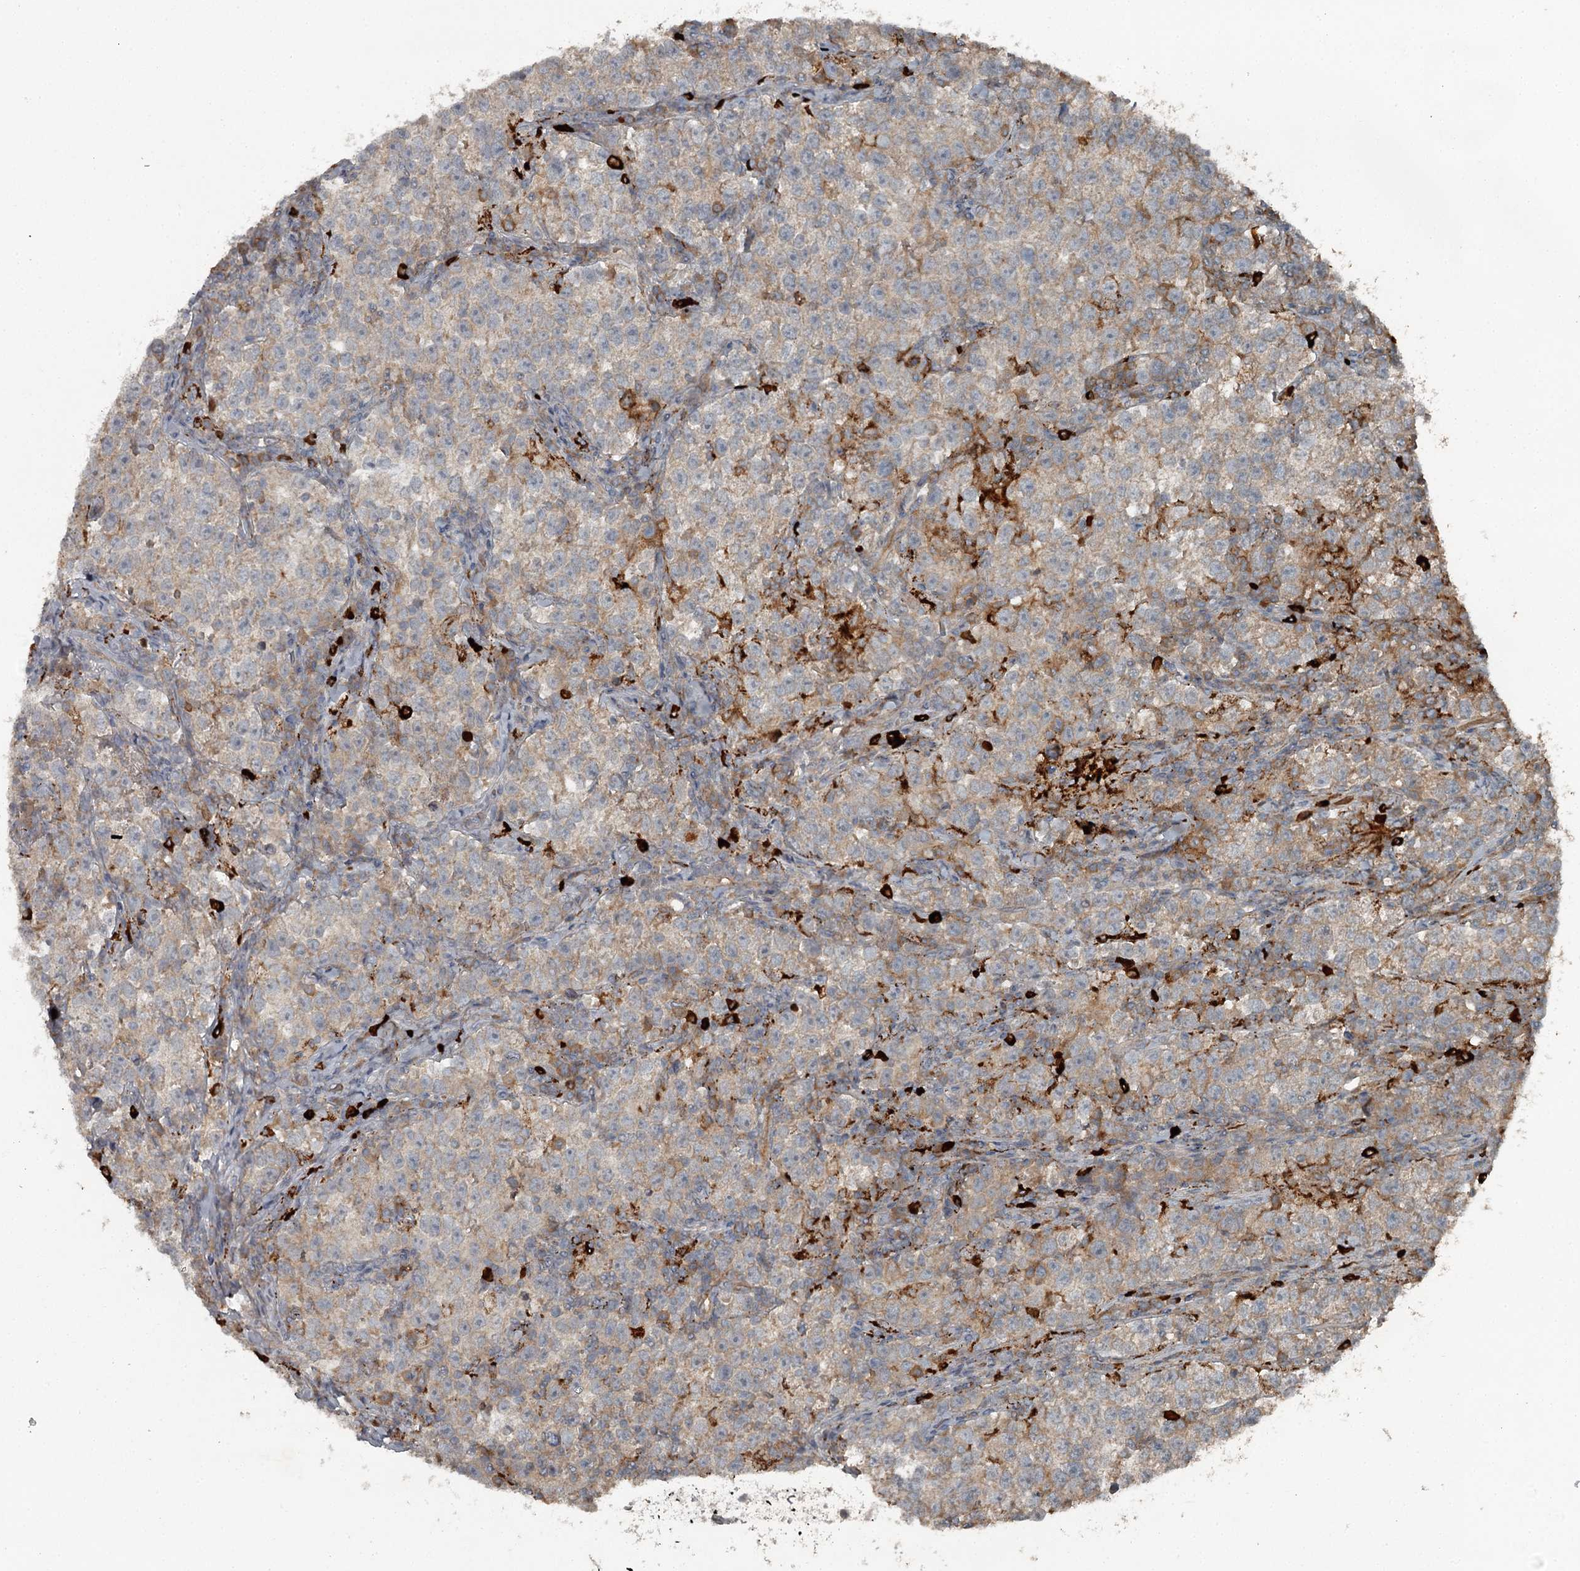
{"staining": {"intensity": "moderate", "quantity": "<25%", "location": "cytoplasmic/membranous"}, "tissue": "testis cancer", "cell_type": "Tumor cells", "image_type": "cancer", "snomed": [{"axis": "morphology", "description": "Normal tissue, NOS"}, {"axis": "morphology", "description": "Seminoma, NOS"}, {"axis": "topography", "description": "Testis"}], "caption": "Immunohistochemistry (DAB (3,3'-diaminobenzidine)) staining of testis cancer reveals moderate cytoplasmic/membranous protein staining in approximately <25% of tumor cells.", "gene": "SLC39A8", "patient": {"sex": "male", "age": 43}}